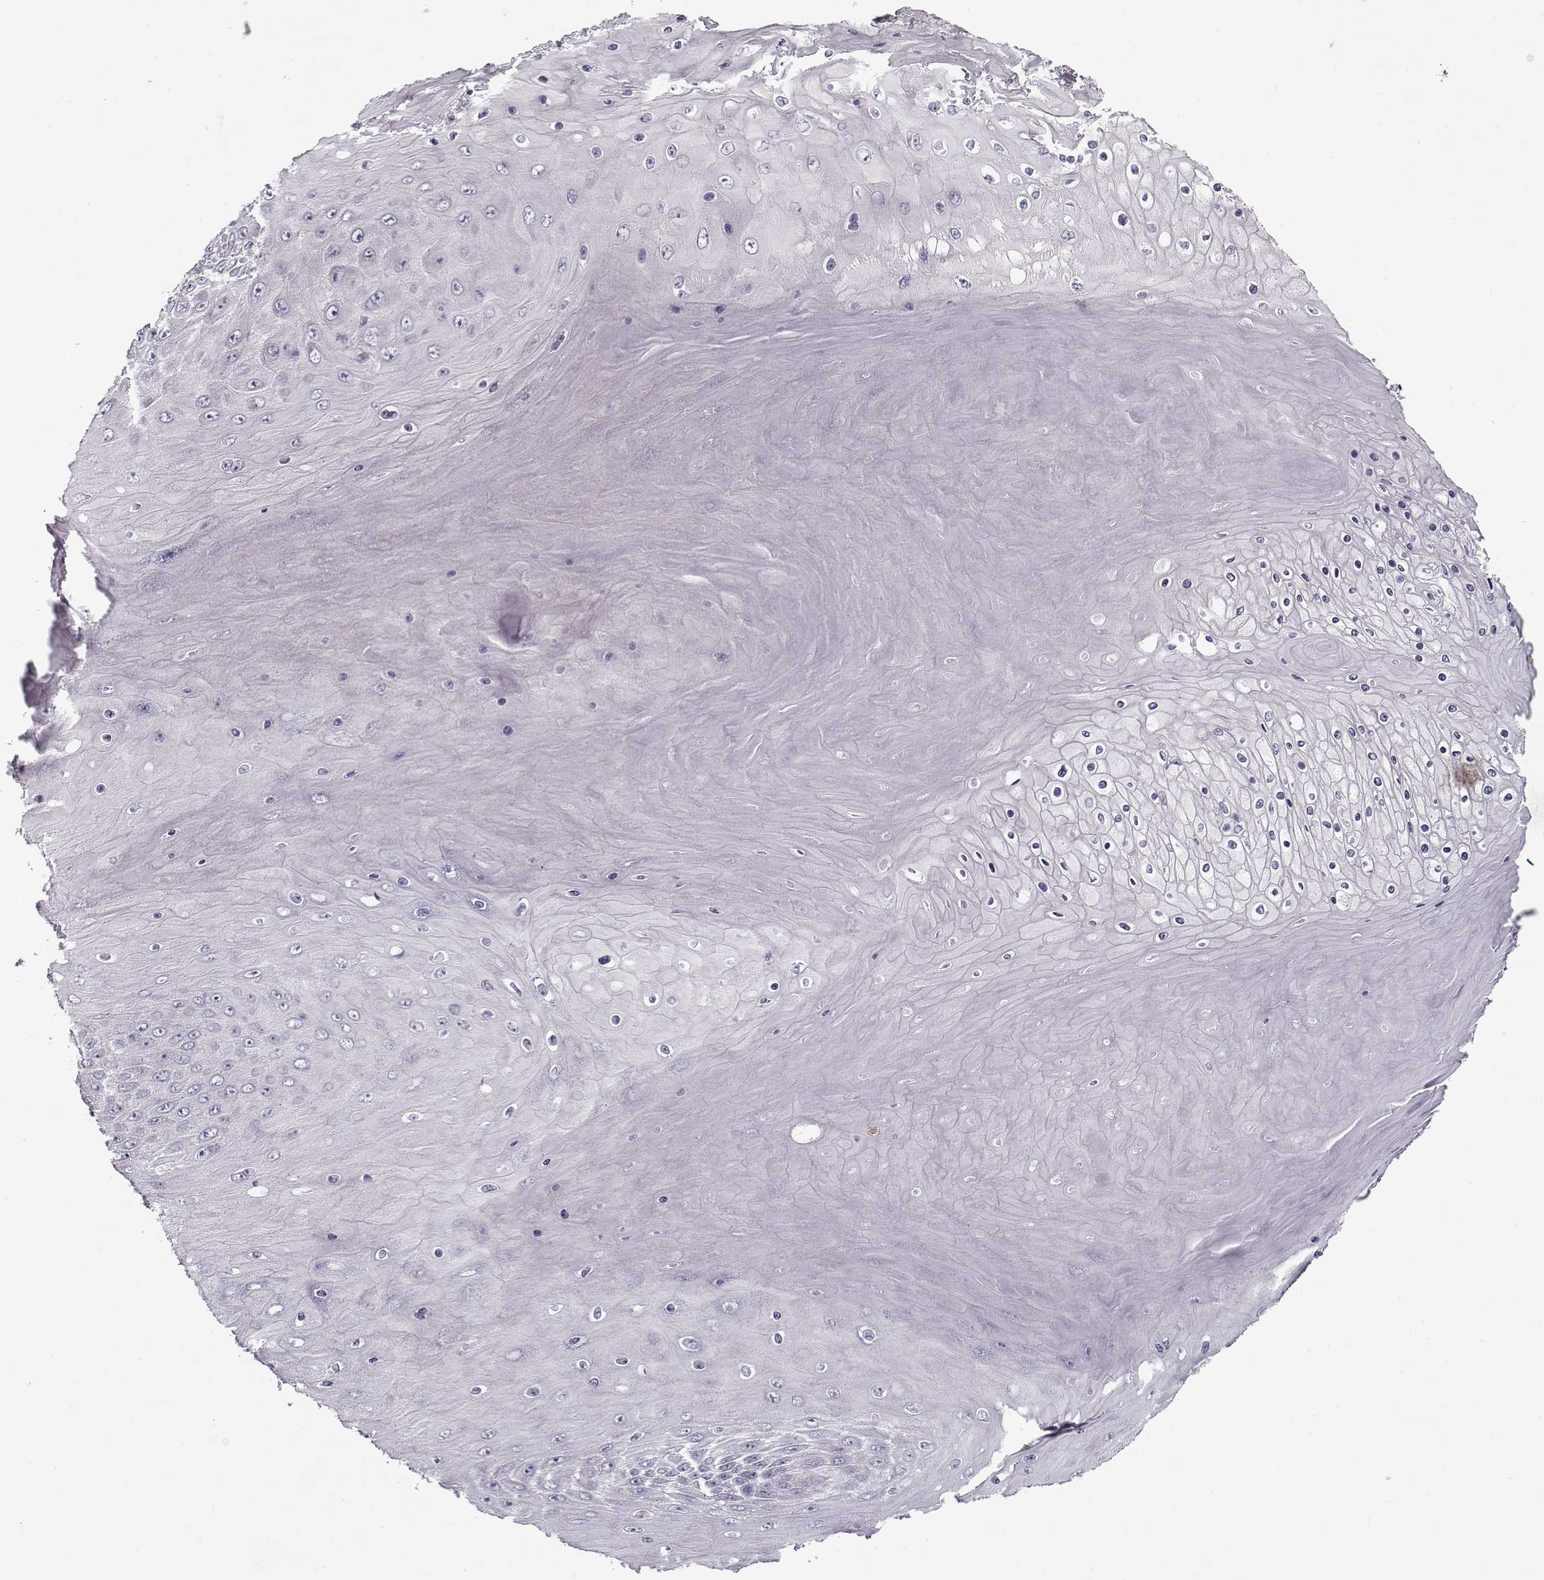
{"staining": {"intensity": "negative", "quantity": "none", "location": "none"}, "tissue": "skin cancer", "cell_type": "Tumor cells", "image_type": "cancer", "snomed": [{"axis": "morphology", "description": "Squamous cell carcinoma, NOS"}, {"axis": "topography", "description": "Skin"}], "caption": "Immunohistochemical staining of human skin cancer (squamous cell carcinoma) exhibits no significant positivity in tumor cells. The staining is performed using DAB brown chromogen with nuclei counter-stained in using hematoxylin.", "gene": "UNC13D", "patient": {"sex": "male", "age": 62}}